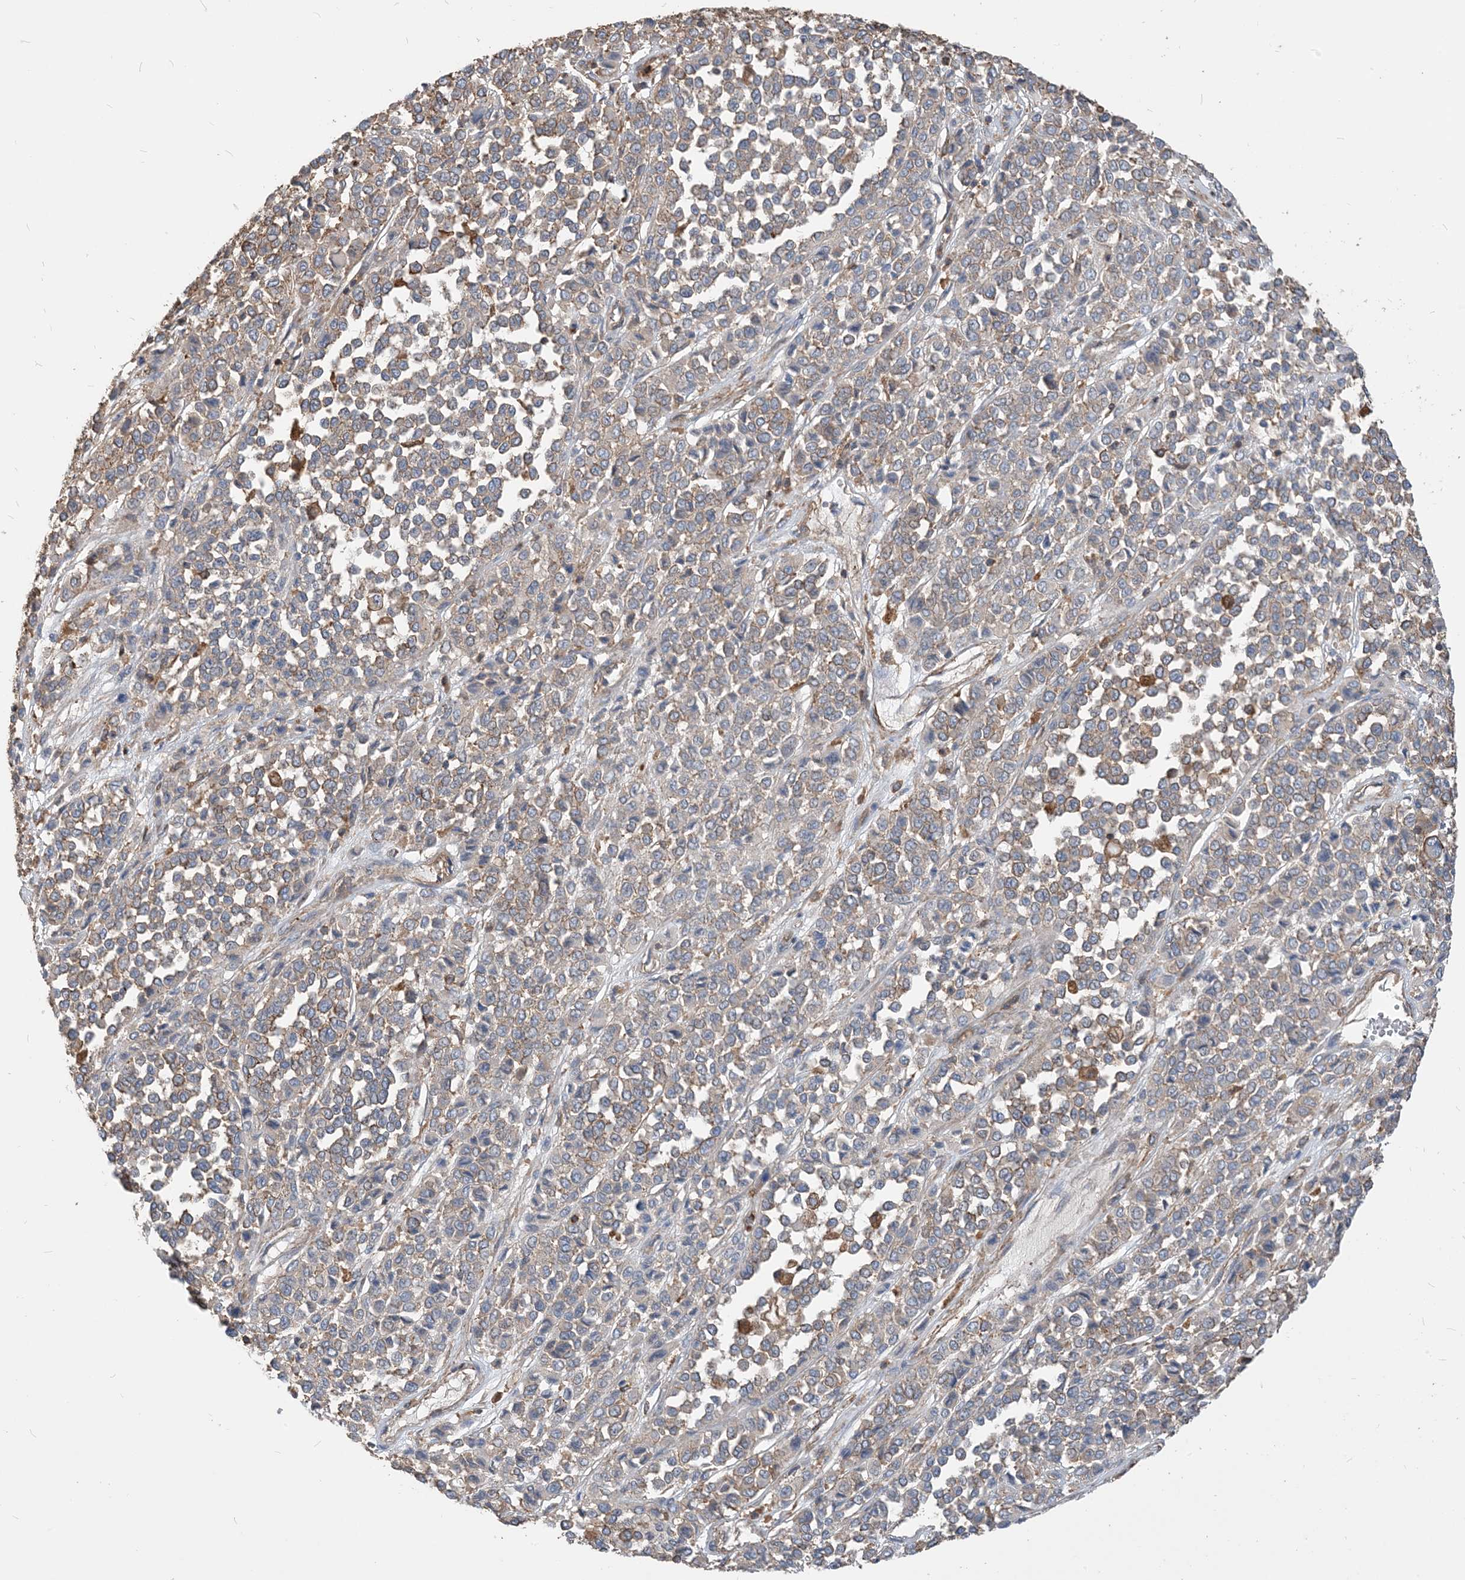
{"staining": {"intensity": "weak", "quantity": "25%-75%", "location": "cytoplasmic/membranous"}, "tissue": "melanoma", "cell_type": "Tumor cells", "image_type": "cancer", "snomed": [{"axis": "morphology", "description": "Malignant melanoma, Metastatic site"}, {"axis": "topography", "description": "Pancreas"}], "caption": "Protein expression analysis of malignant melanoma (metastatic site) exhibits weak cytoplasmic/membranous positivity in about 25%-75% of tumor cells.", "gene": "PARVG", "patient": {"sex": "female", "age": 30}}